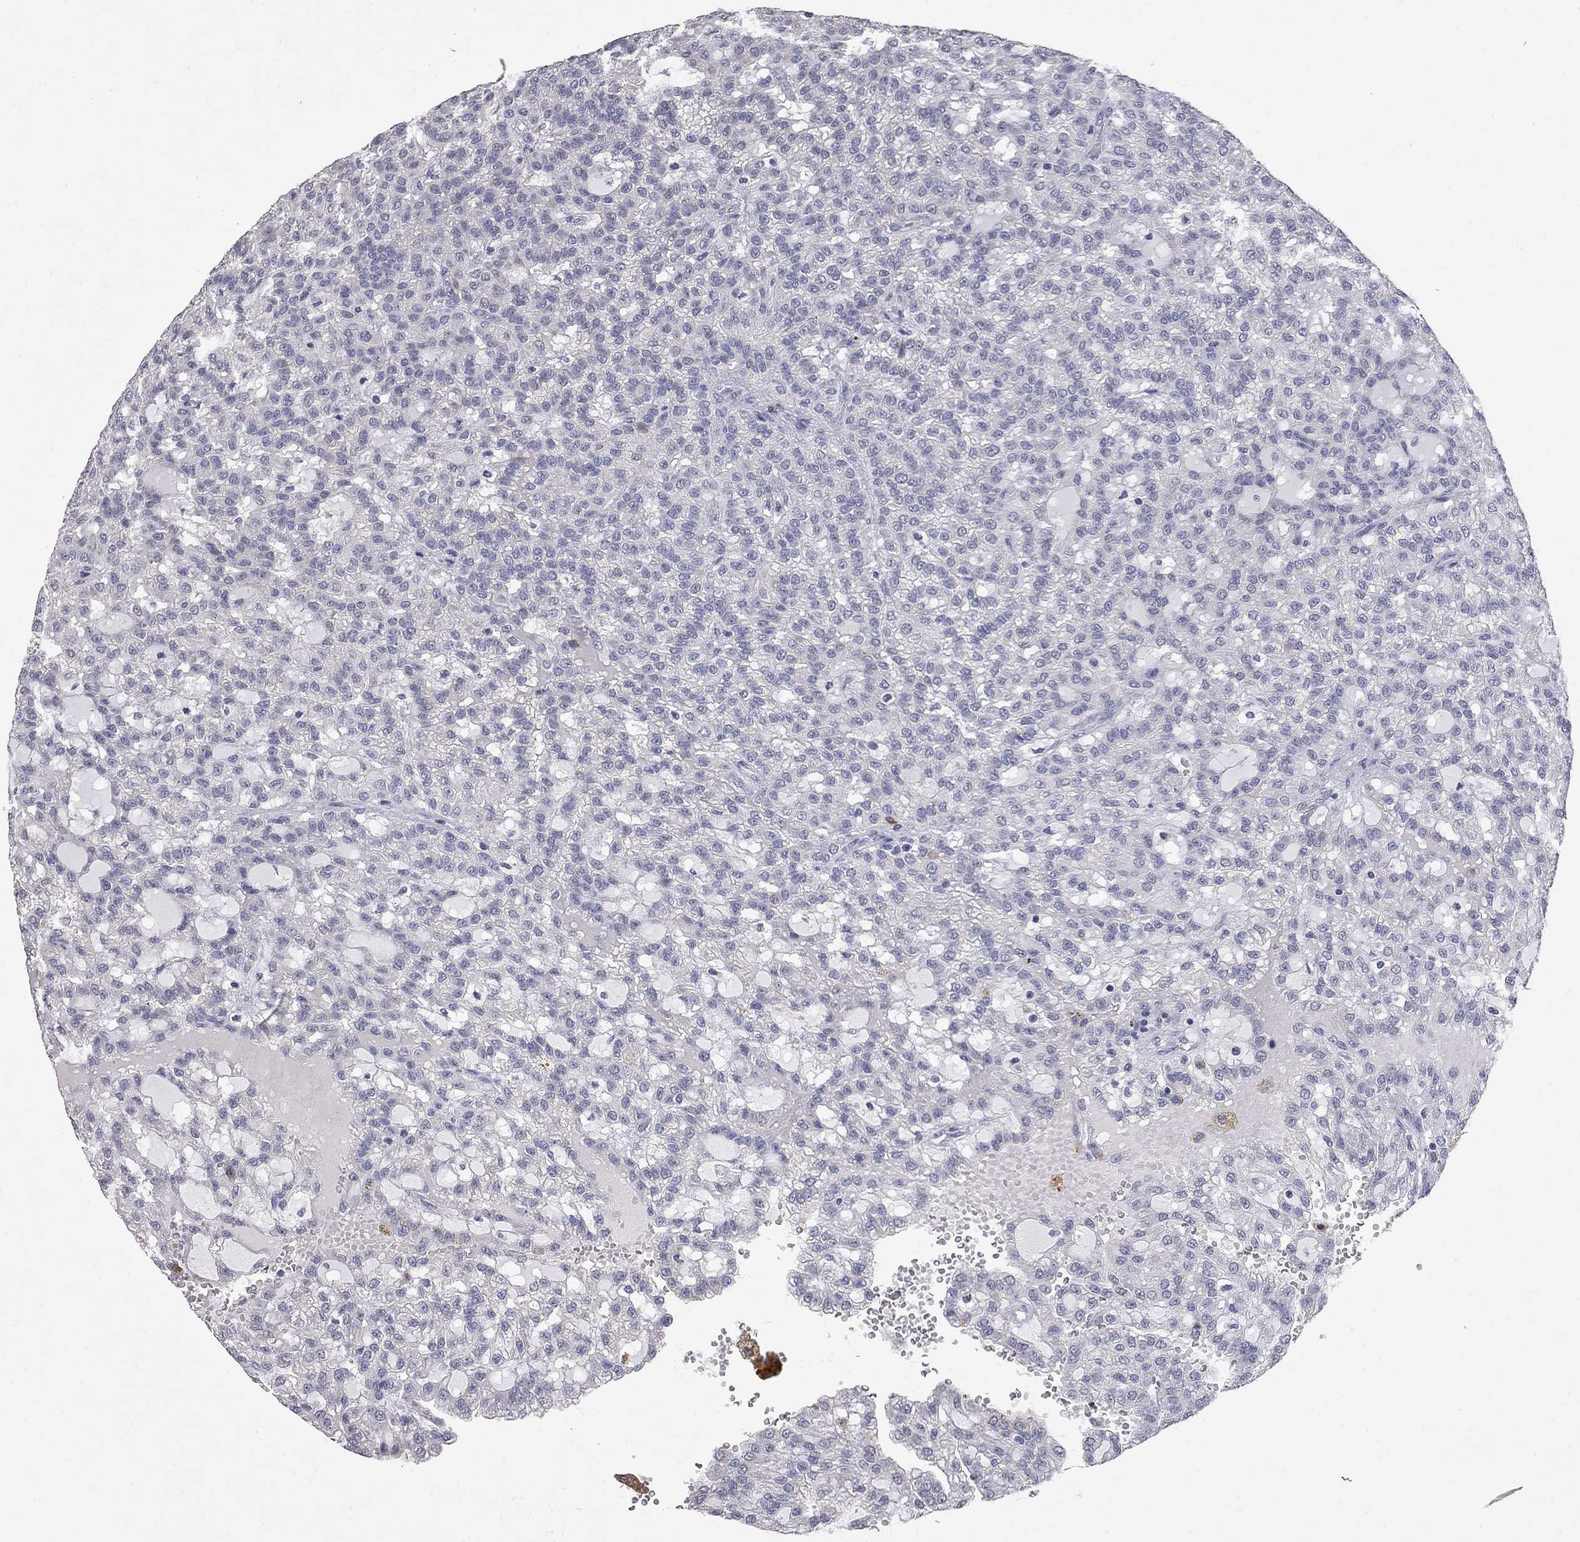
{"staining": {"intensity": "negative", "quantity": "none", "location": "none"}, "tissue": "renal cancer", "cell_type": "Tumor cells", "image_type": "cancer", "snomed": [{"axis": "morphology", "description": "Adenocarcinoma, NOS"}, {"axis": "topography", "description": "Kidney"}], "caption": "An immunohistochemistry image of renal cancer is shown. There is no staining in tumor cells of renal cancer.", "gene": "NOS2", "patient": {"sex": "male", "age": 63}}